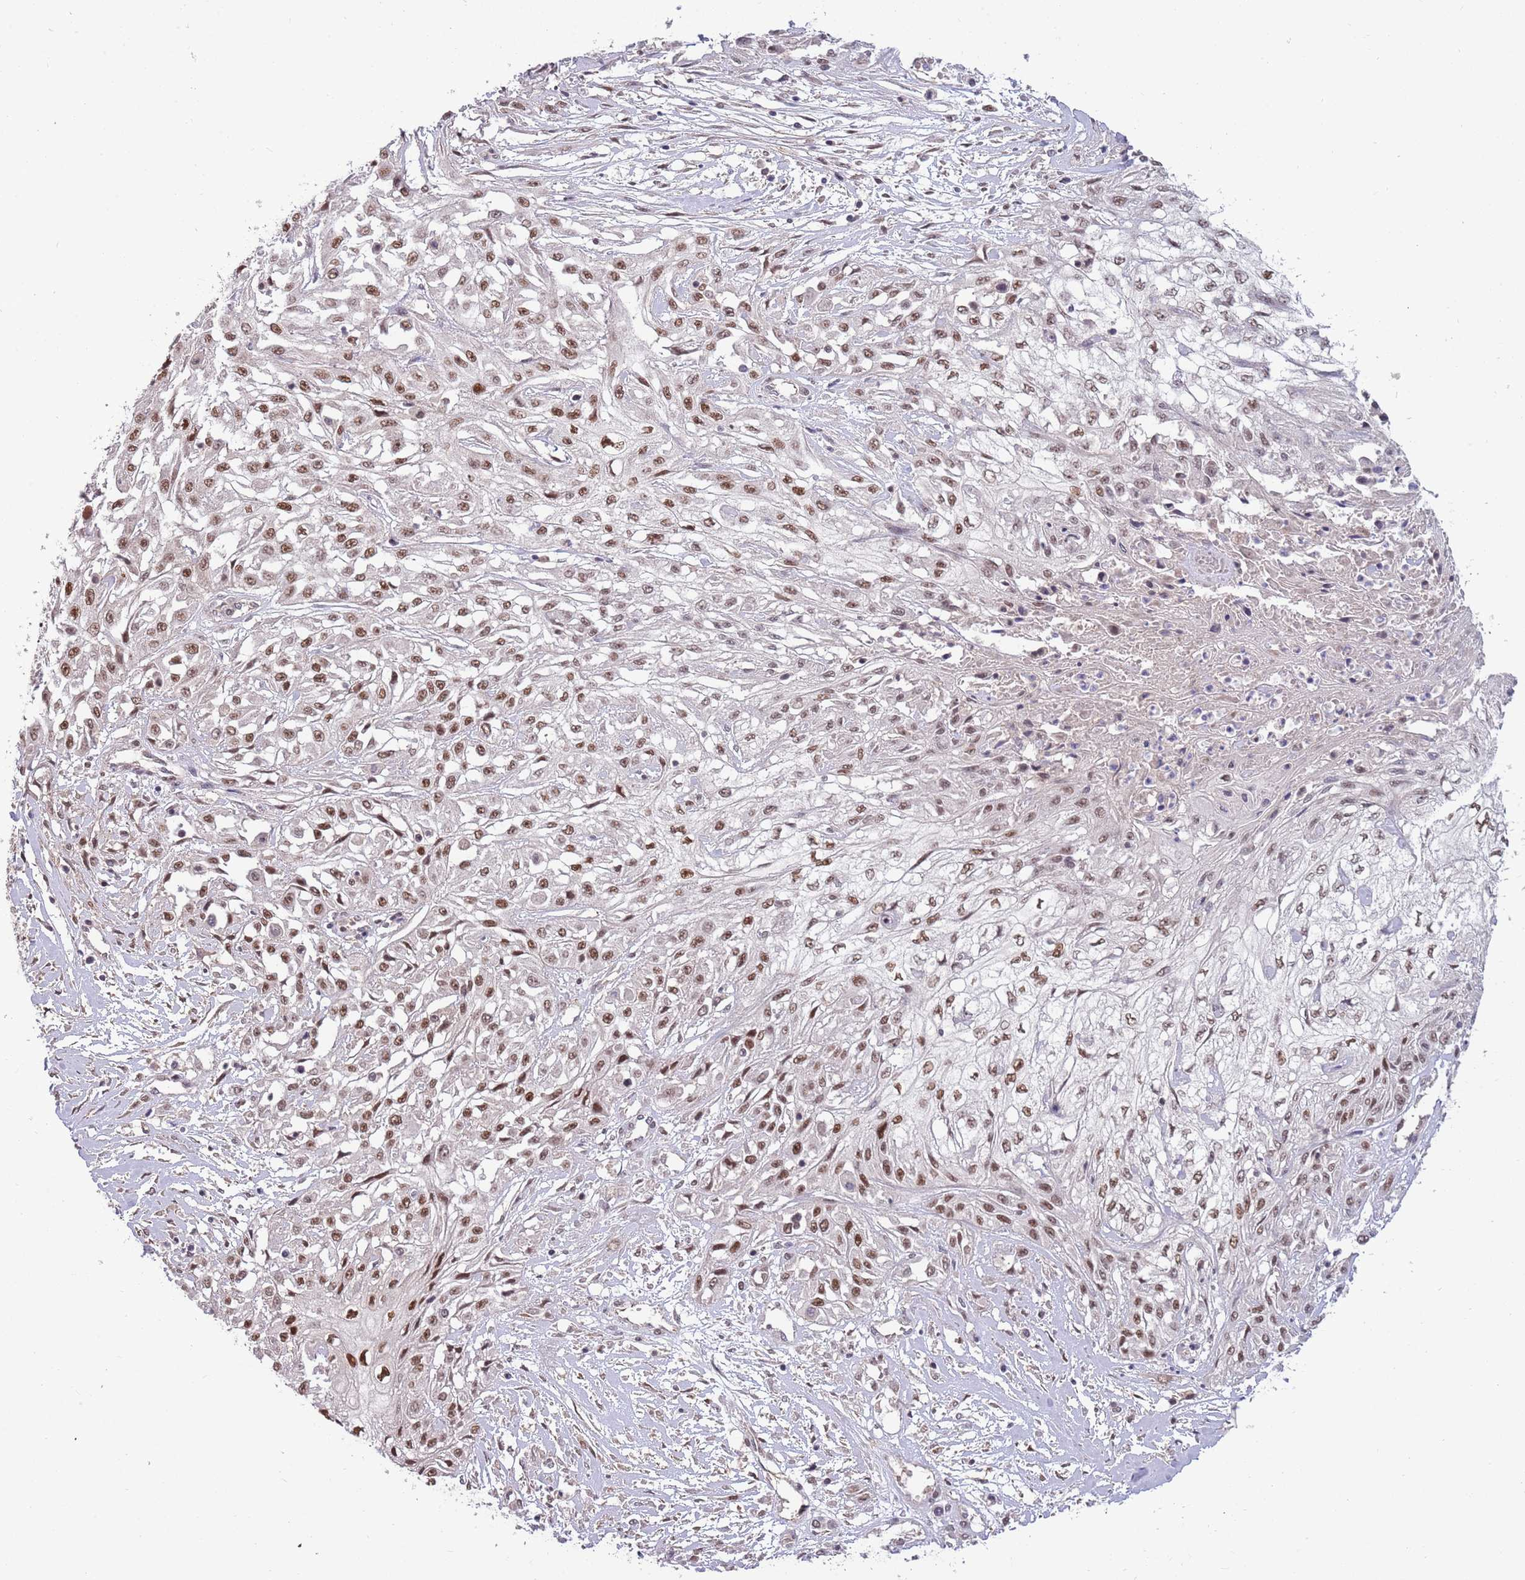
{"staining": {"intensity": "moderate", "quantity": ">75%", "location": "nuclear"}, "tissue": "skin cancer", "cell_type": "Tumor cells", "image_type": "cancer", "snomed": [{"axis": "morphology", "description": "Squamous cell carcinoma, NOS"}, {"axis": "morphology", "description": "Squamous cell carcinoma, metastatic, NOS"}, {"axis": "topography", "description": "Skin"}, {"axis": "topography", "description": "Lymph node"}], "caption": "There is medium levels of moderate nuclear expression in tumor cells of skin cancer, as demonstrated by immunohistochemical staining (brown color).", "gene": "ZBTB7A", "patient": {"sex": "male", "age": 75}}